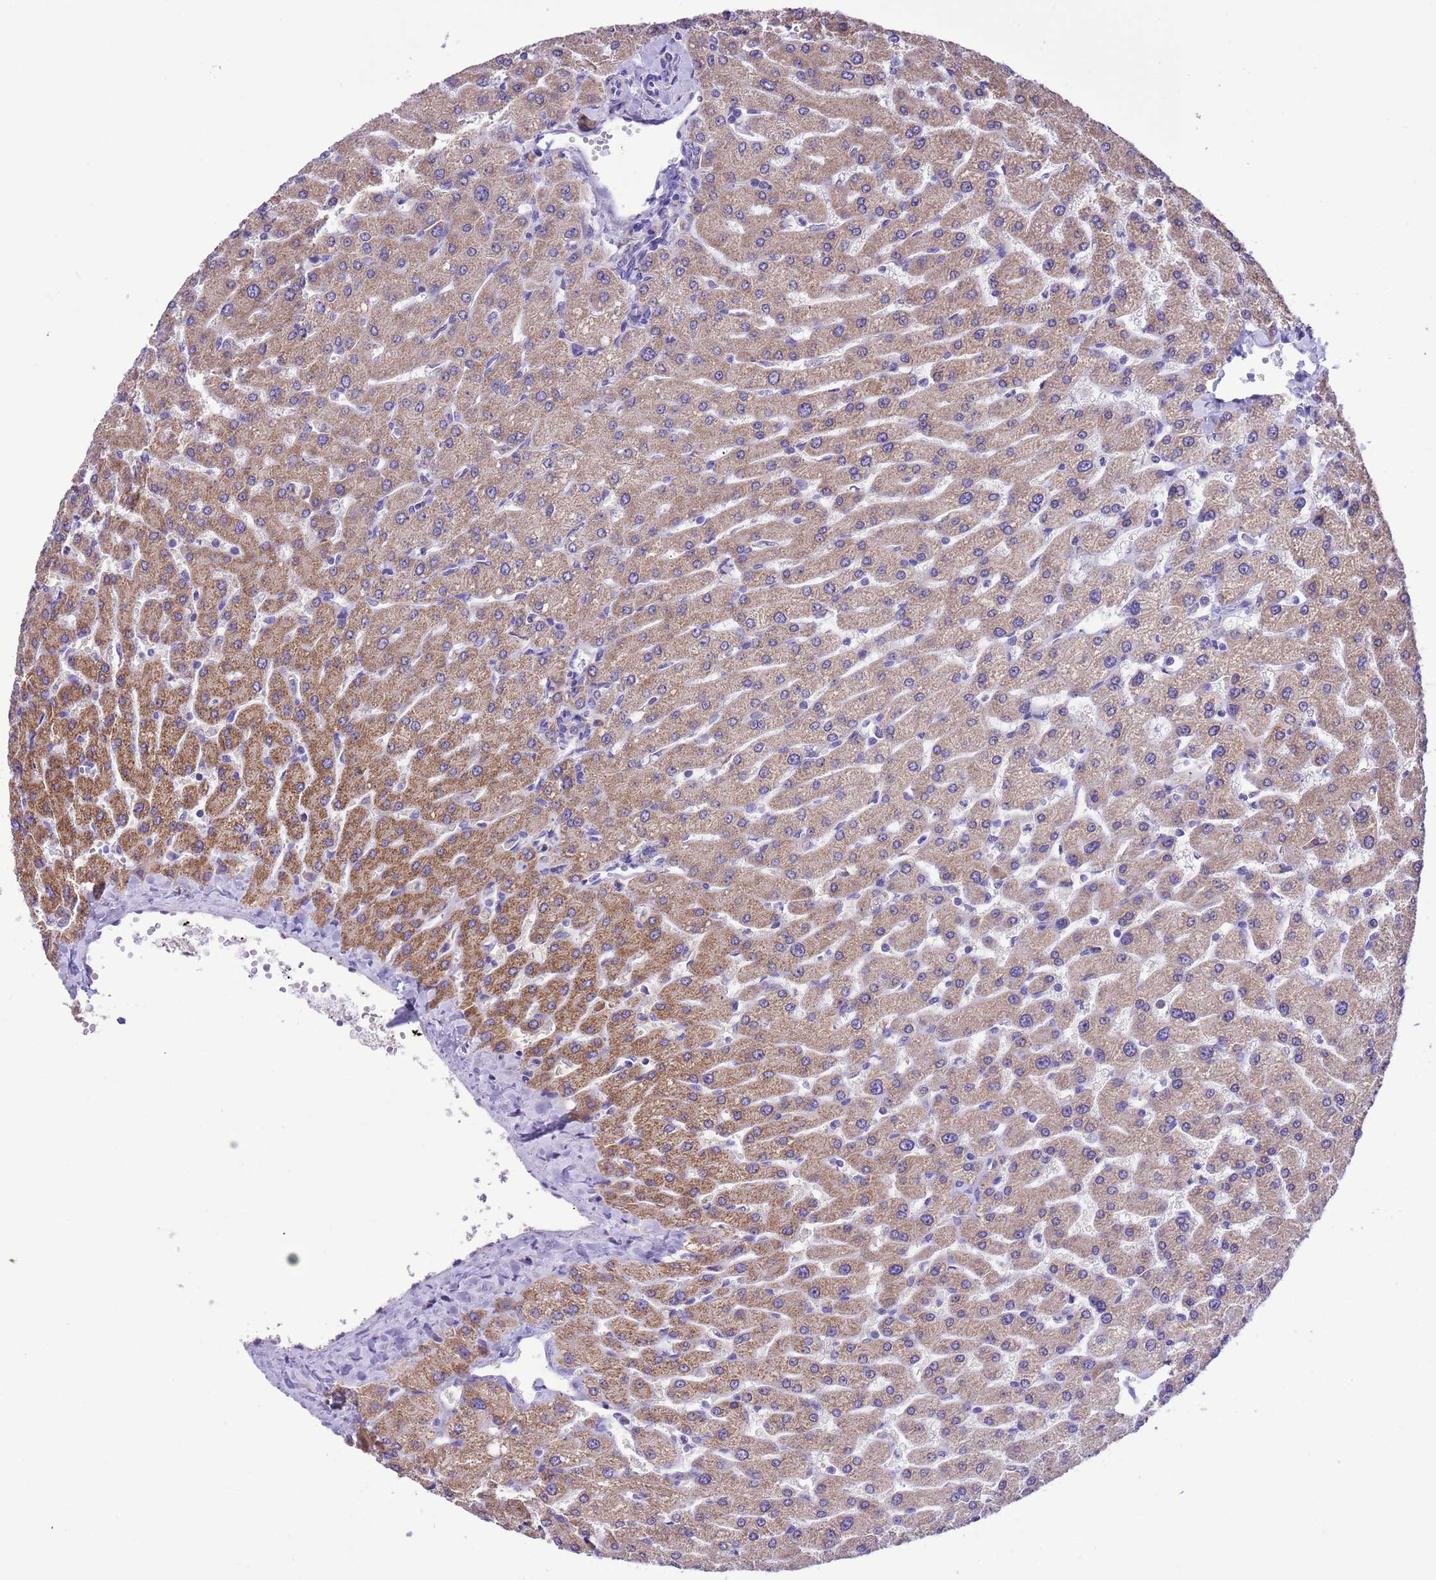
{"staining": {"intensity": "negative", "quantity": "none", "location": "none"}, "tissue": "liver", "cell_type": "Cholangiocytes", "image_type": "normal", "snomed": [{"axis": "morphology", "description": "Normal tissue, NOS"}, {"axis": "topography", "description": "Liver"}], "caption": "There is no significant expression in cholangiocytes of liver. (DAB (3,3'-diaminobenzidine) immunohistochemistry visualized using brightfield microscopy, high magnification).", "gene": "CCDC191", "patient": {"sex": "male", "age": 55}}